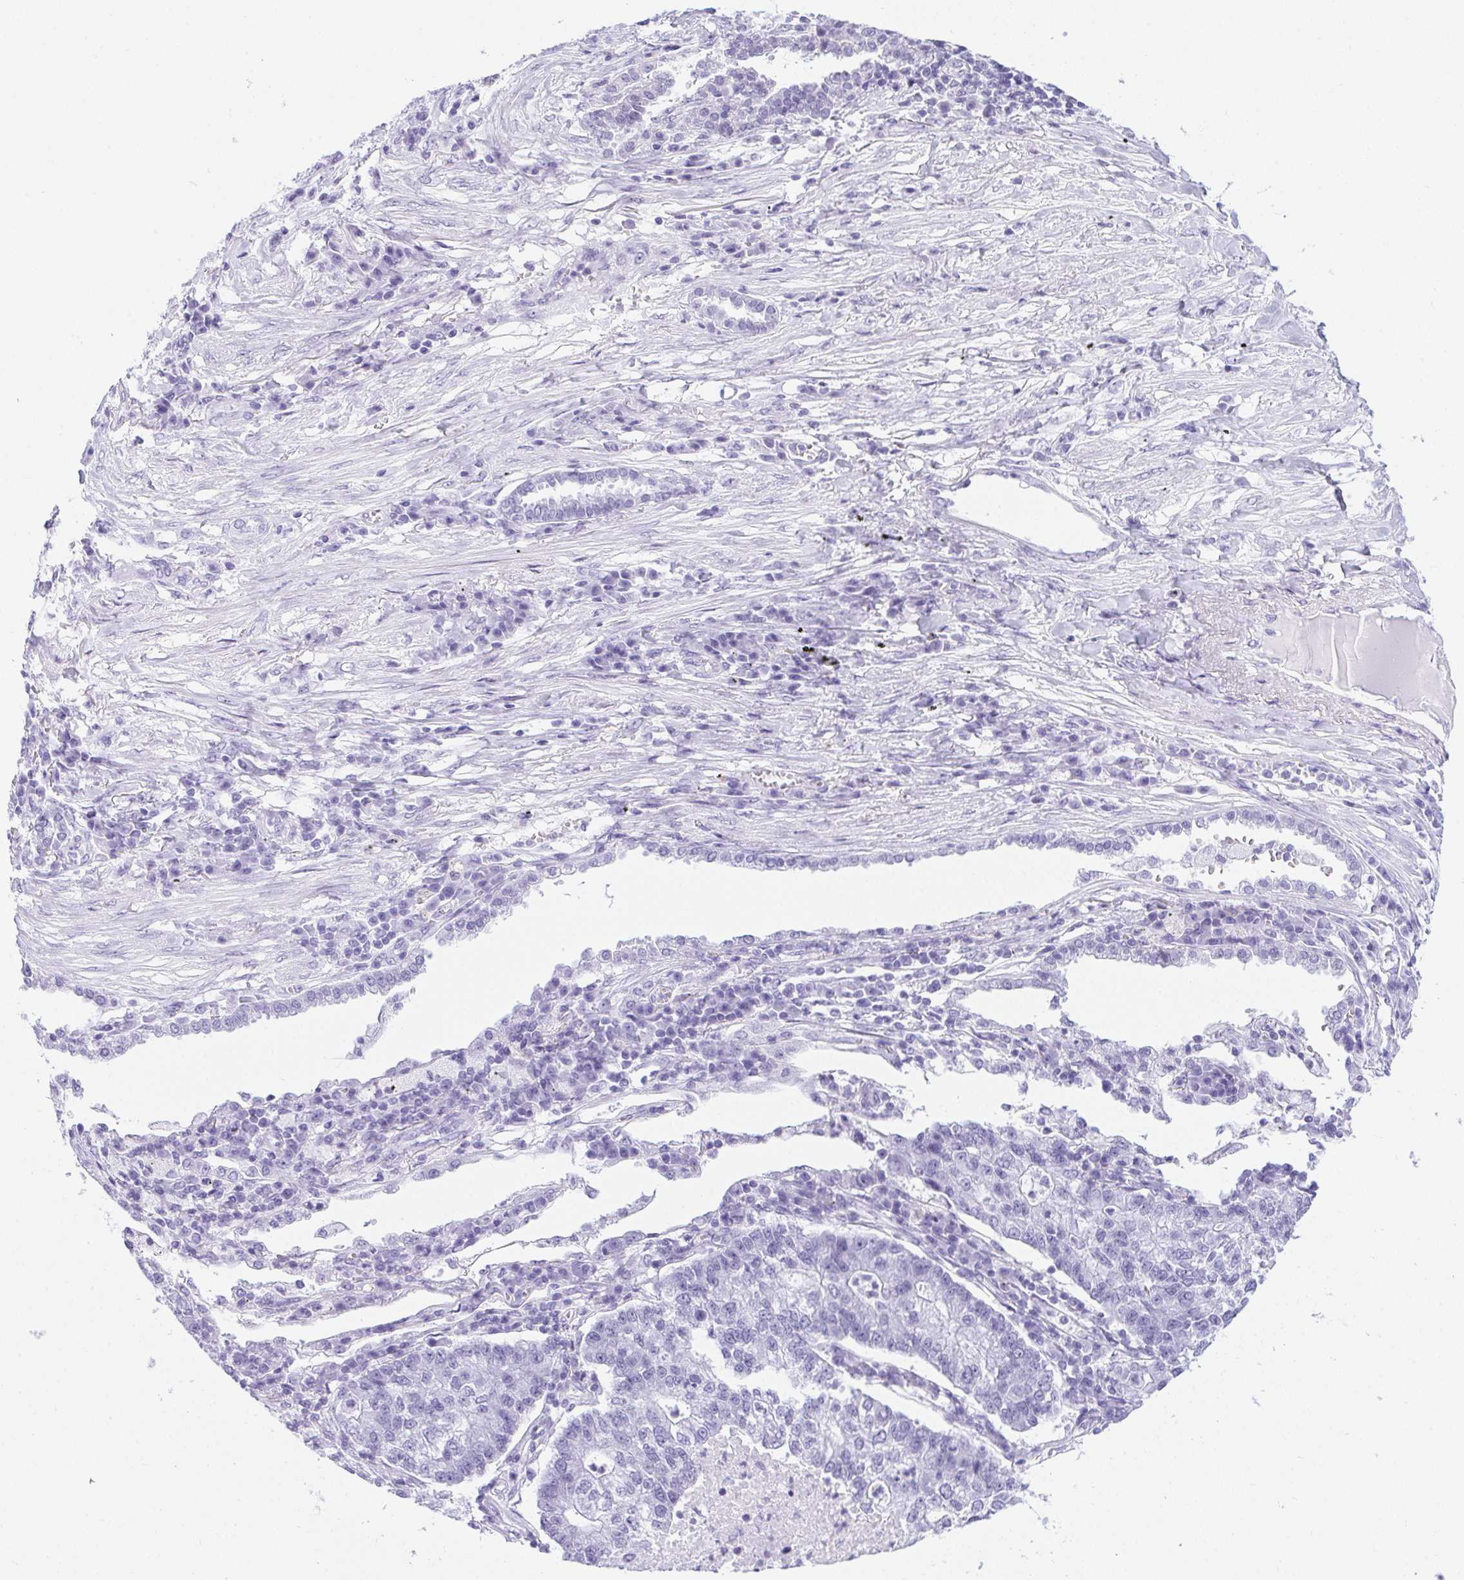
{"staining": {"intensity": "negative", "quantity": "none", "location": "none"}, "tissue": "lung cancer", "cell_type": "Tumor cells", "image_type": "cancer", "snomed": [{"axis": "morphology", "description": "Adenocarcinoma, NOS"}, {"axis": "topography", "description": "Lung"}], "caption": "Immunohistochemistry image of neoplastic tissue: human lung cancer (adenocarcinoma) stained with DAB (3,3'-diaminobenzidine) exhibits no significant protein staining in tumor cells. (DAB (3,3'-diaminobenzidine) IHC, high magnification).", "gene": "HELLS", "patient": {"sex": "male", "age": 57}}